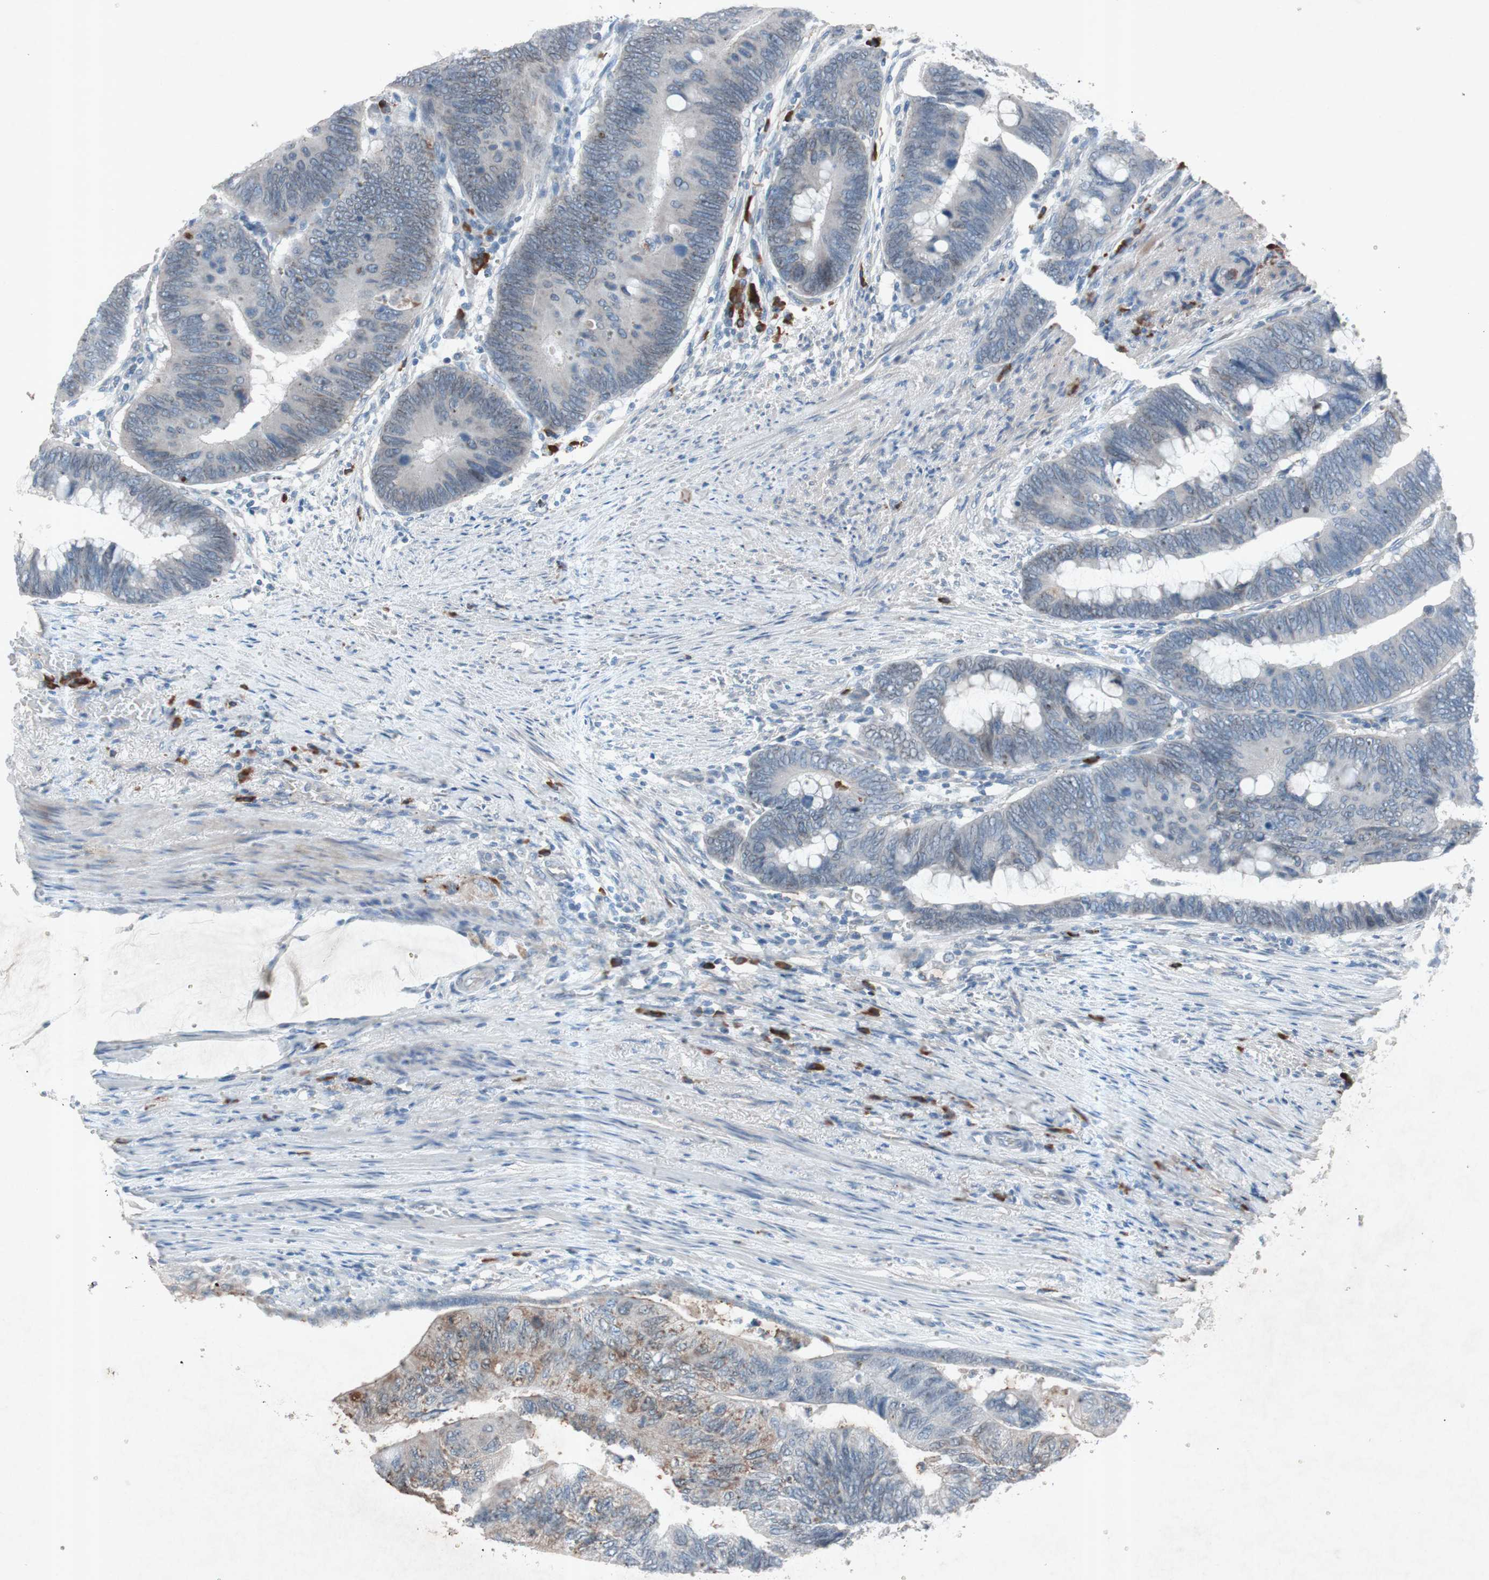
{"staining": {"intensity": "weak", "quantity": "25%-75%", "location": "cytoplasmic/membranous"}, "tissue": "colorectal cancer", "cell_type": "Tumor cells", "image_type": "cancer", "snomed": [{"axis": "morphology", "description": "Normal tissue, NOS"}, {"axis": "morphology", "description": "Adenocarcinoma, NOS"}, {"axis": "topography", "description": "Rectum"}, {"axis": "topography", "description": "Peripheral nerve tissue"}], "caption": "A low amount of weak cytoplasmic/membranous staining is identified in about 25%-75% of tumor cells in colorectal cancer (adenocarcinoma) tissue. (brown staining indicates protein expression, while blue staining denotes nuclei).", "gene": "GRB7", "patient": {"sex": "male", "age": 92}}